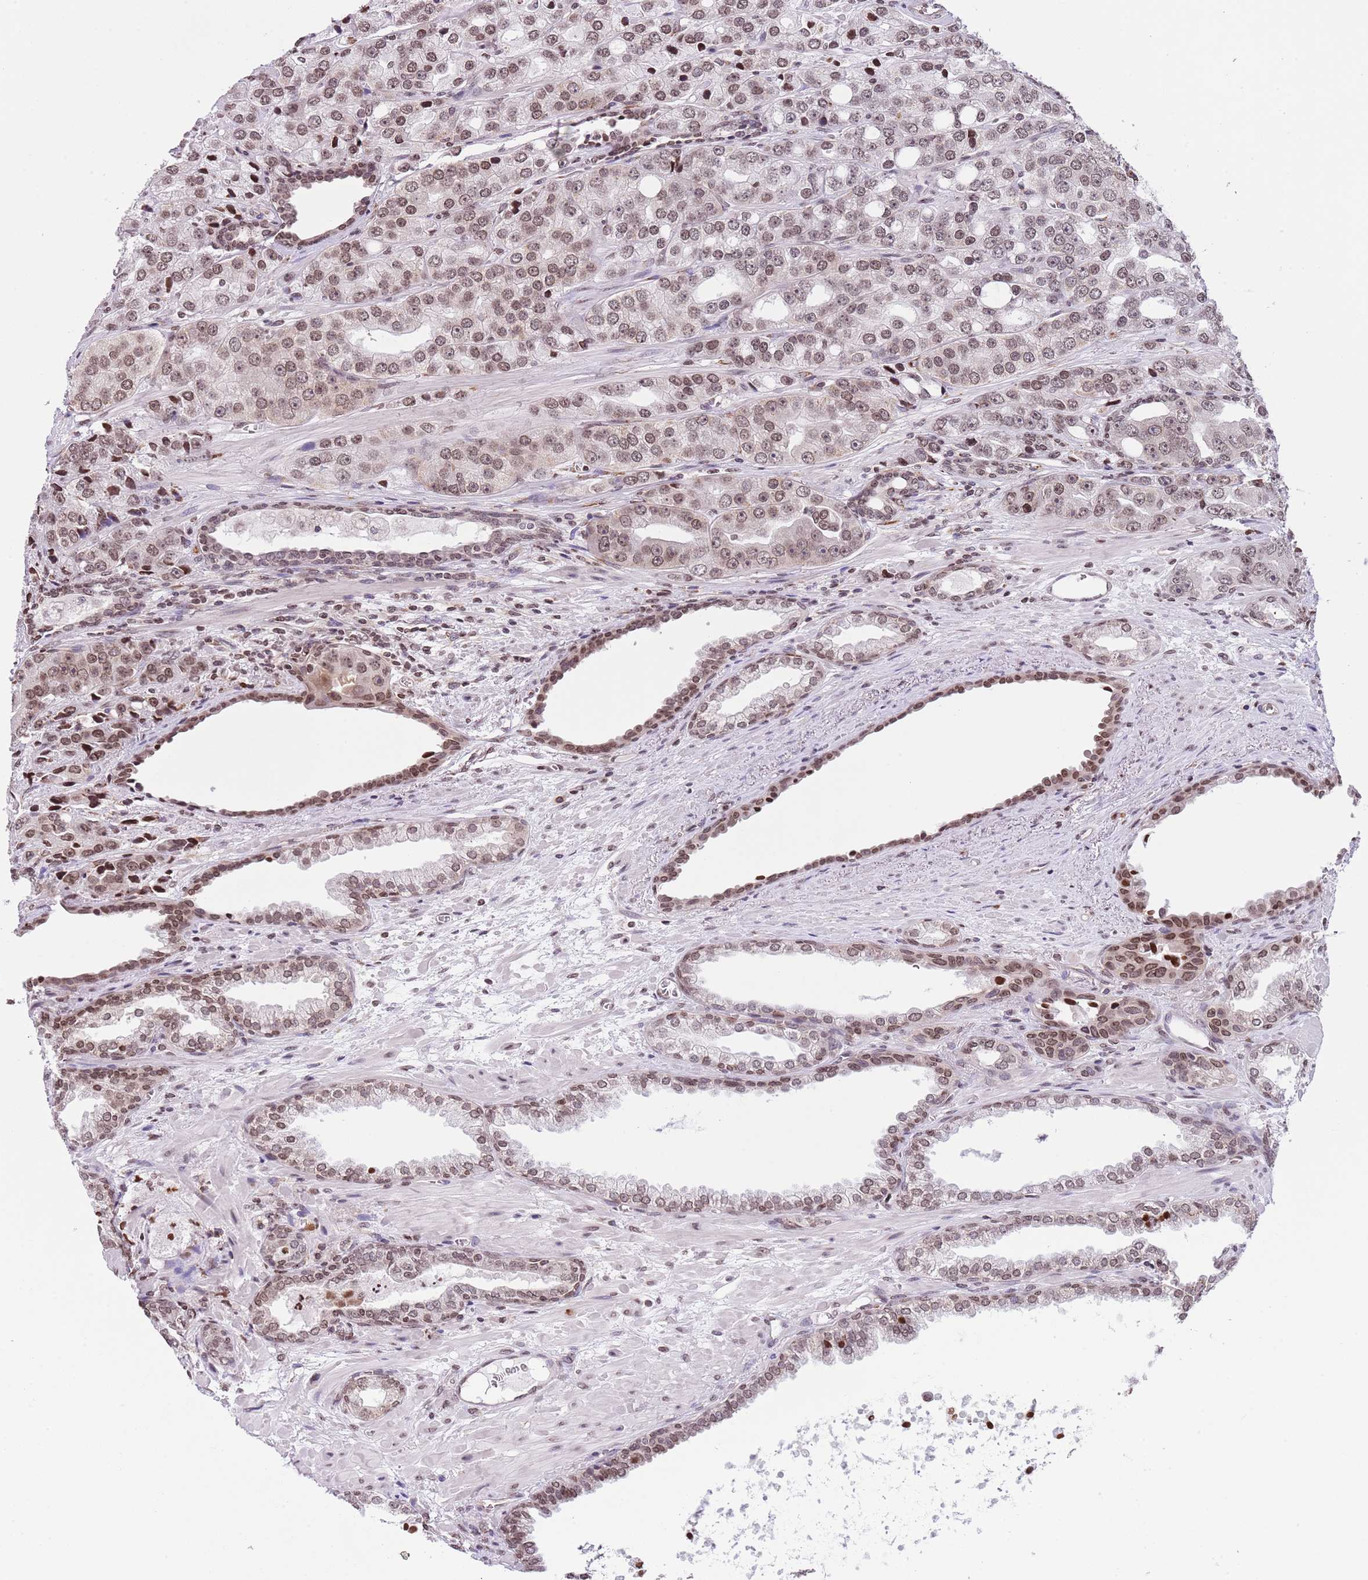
{"staining": {"intensity": "moderate", "quantity": ">75%", "location": "nuclear"}, "tissue": "prostate cancer", "cell_type": "Tumor cells", "image_type": "cancer", "snomed": [{"axis": "morphology", "description": "Adenocarcinoma, High grade"}, {"axis": "topography", "description": "Prostate"}], "caption": "High-grade adenocarcinoma (prostate) stained with a protein marker exhibits moderate staining in tumor cells.", "gene": "NRIP1", "patient": {"sex": "male", "age": 71}}